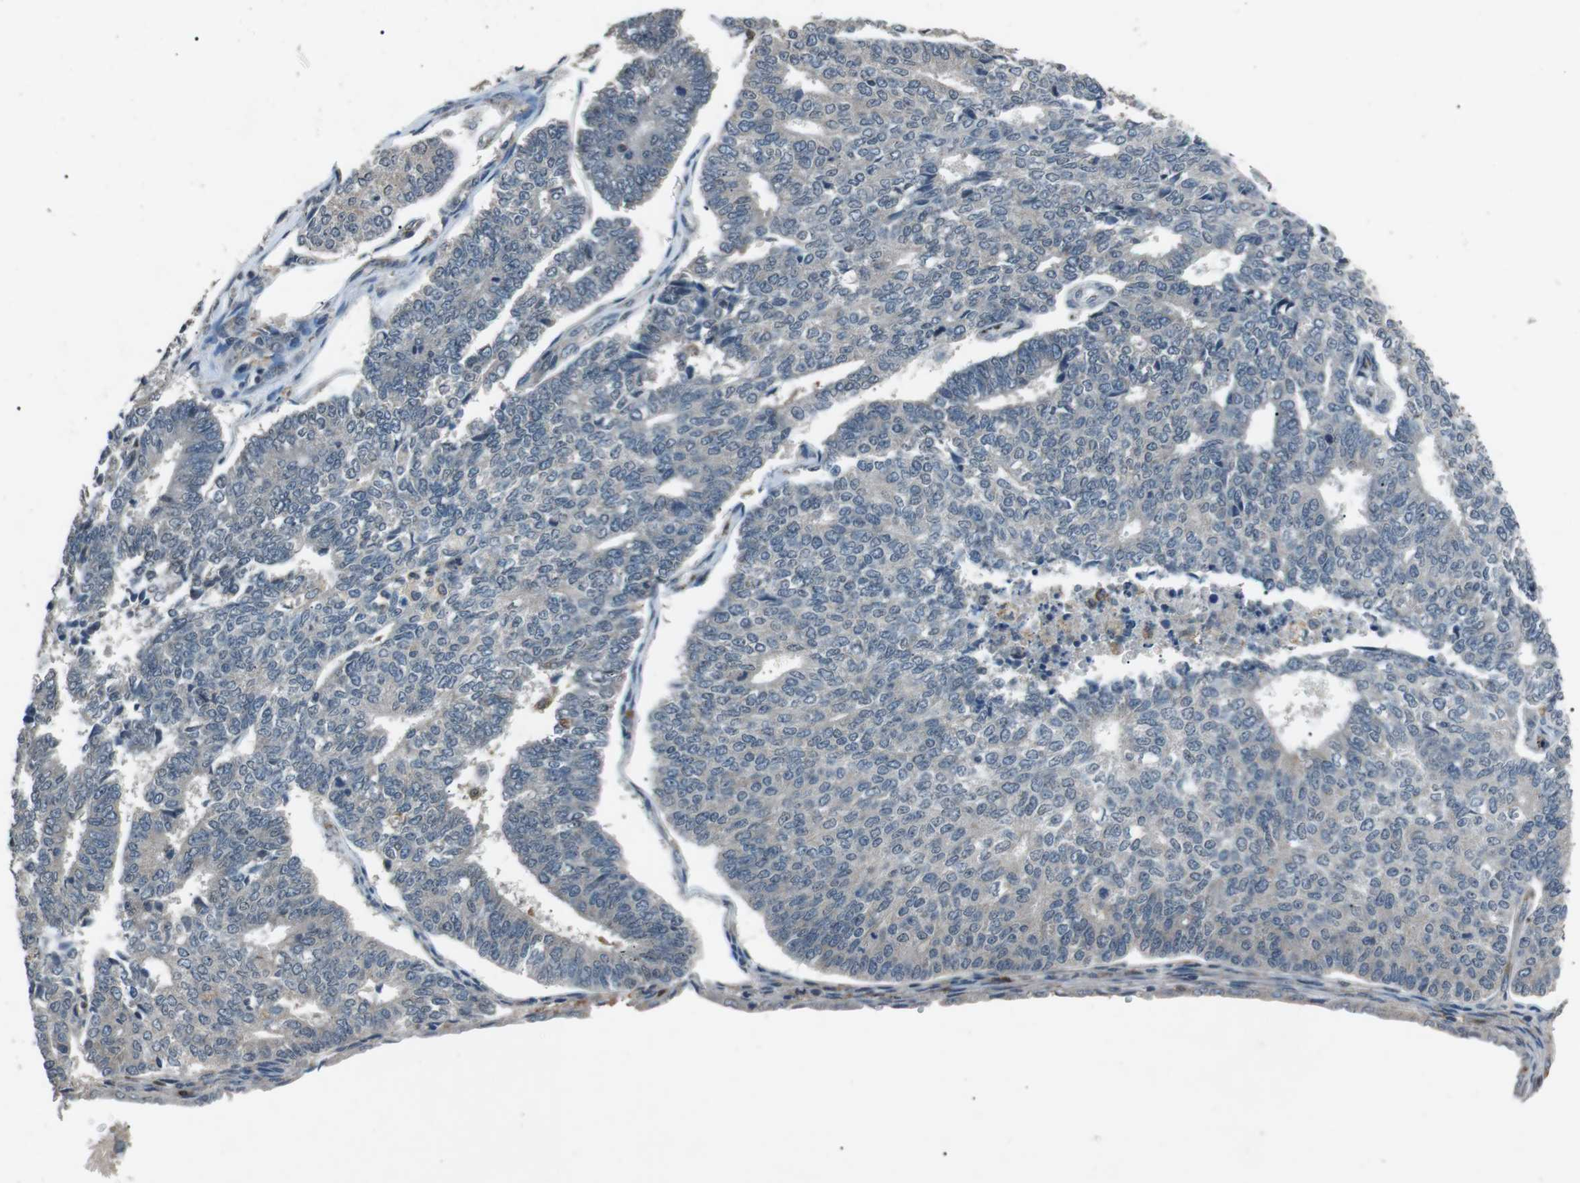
{"staining": {"intensity": "negative", "quantity": "none", "location": "none"}, "tissue": "endometrial cancer", "cell_type": "Tumor cells", "image_type": "cancer", "snomed": [{"axis": "morphology", "description": "Adenocarcinoma, NOS"}, {"axis": "topography", "description": "Endometrium"}], "caption": "An immunohistochemistry micrograph of endometrial adenocarcinoma is shown. There is no staining in tumor cells of endometrial adenocarcinoma.", "gene": "NEK7", "patient": {"sex": "female", "age": 70}}